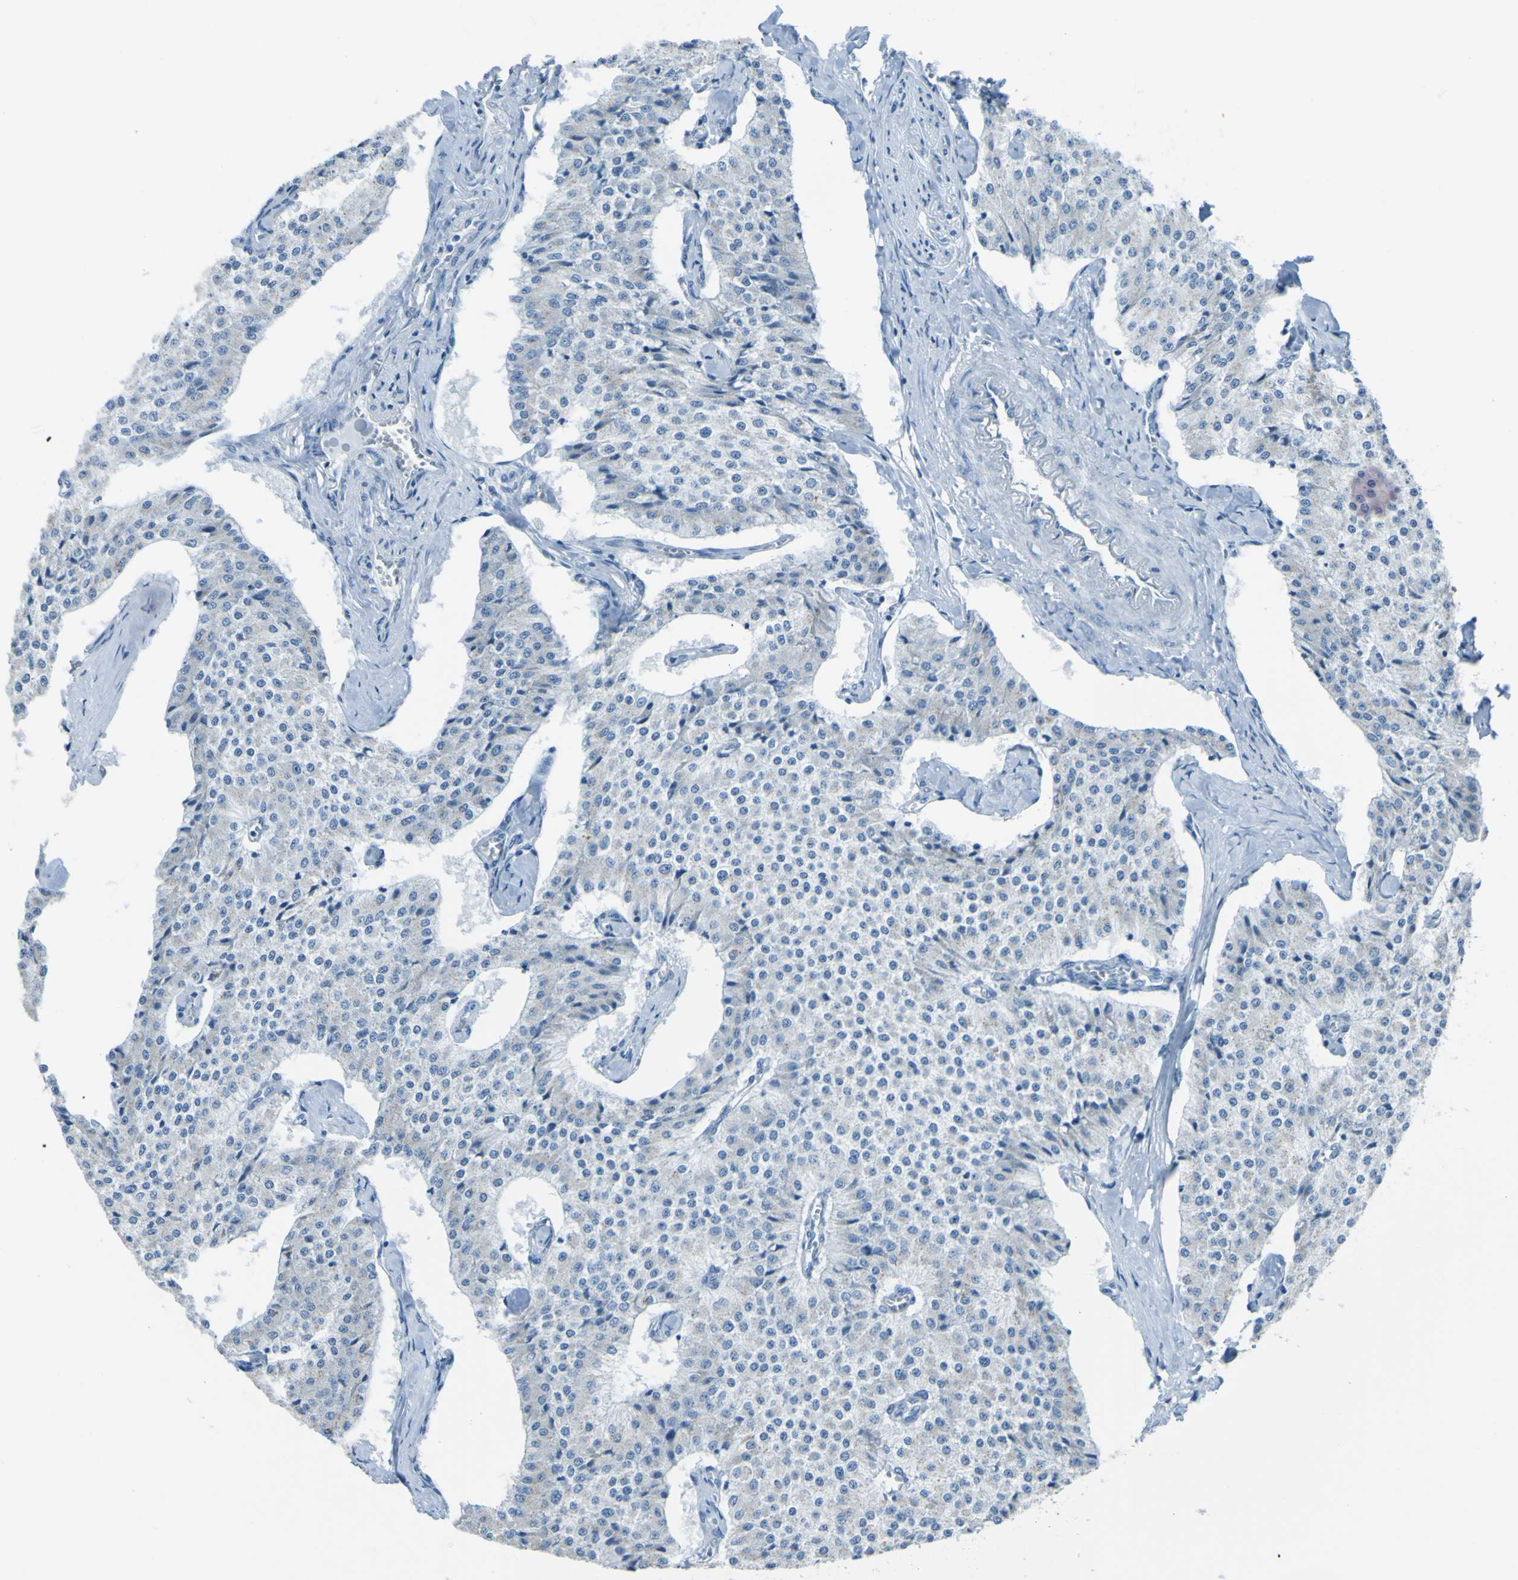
{"staining": {"intensity": "negative", "quantity": "none", "location": "none"}, "tissue": "carcinoid", "cell_type": "Tumor cells", "image_type": "cancer", "snomed": [{"axis": "morphology", "description": "Carcinoid, malignant, NOS"}, {"axis": "topography", "description": "Colon"}], "caption": "Tumor cells are negative for brown protein staining in carcinoid.", "gene": "ACMSD", "patient": {"sex": "female", "age": 52}}